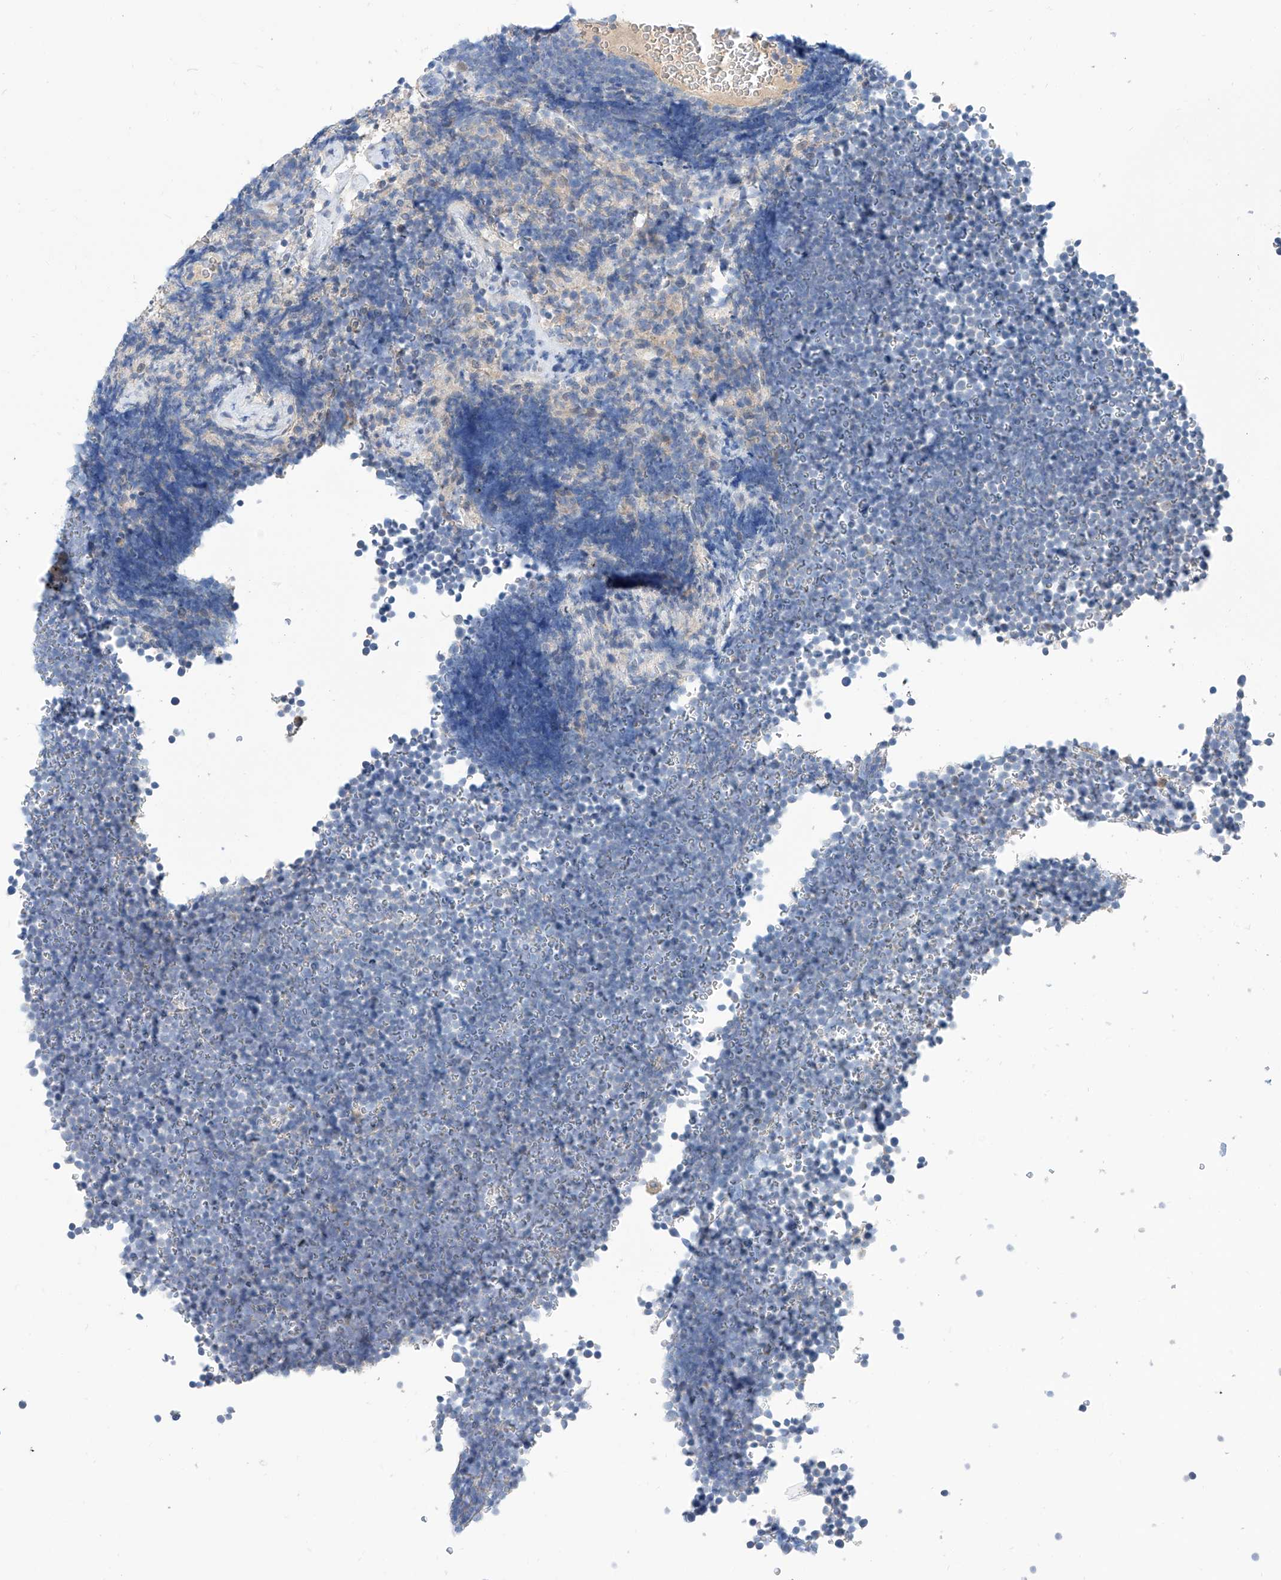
{"staining": {"intensity": "negative", "quantity": "none", "location": "none"}, "tissue": "lymphoma", "cell_type": "Tumor cells", "image_type": "cancer", "snomed": [{"axis": "morphology", "description": "Malignant lymphoma, non-Hodgkin's type, High grade"}, {"axis": "topography", "description": "Lymph node"}], "caption": "Tumor cells are negative for protein expression in human lymphoma.", "gene": "MAGEE2", "patient": {"sex": "male", "age": 13}}